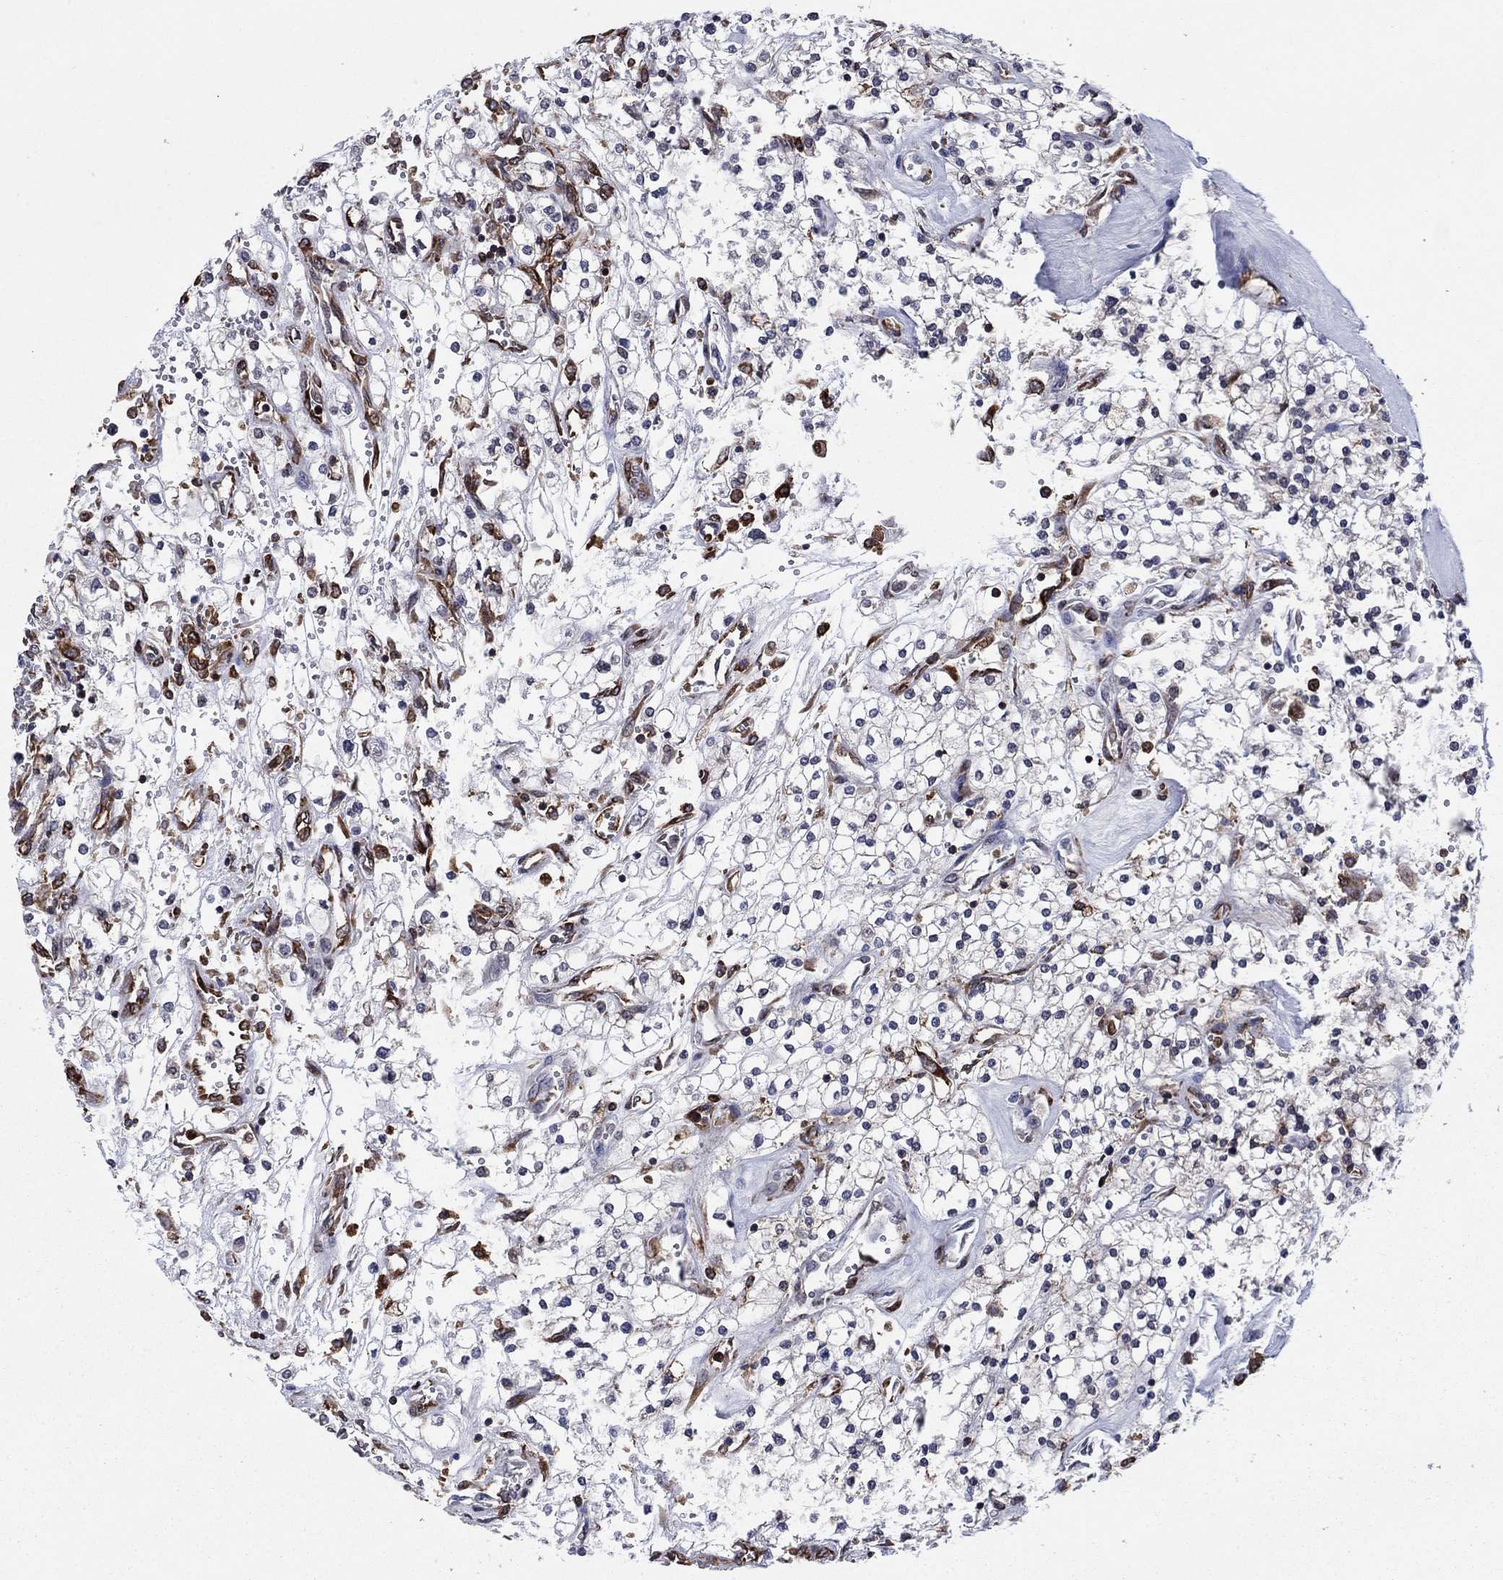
{"staining": {"intensity": "negative", "quantity": "none", "location": "none"}, "tissue": "renal cancer", "cell_type": "Tumor cells", "image_type": "cancer", "snomed": [{"axis": "morphology", "description": "Adenocarcinoma, NOS"}, {"axis": "topography", "description": "Kidney"}], "caption": "There is no significant expression in tumor cells of adenocarcinoma (renal). (DAB immunohistochemistry, high magnification).", "gene": "YBX1", "patient": {"sex": "male", "age": 80}}